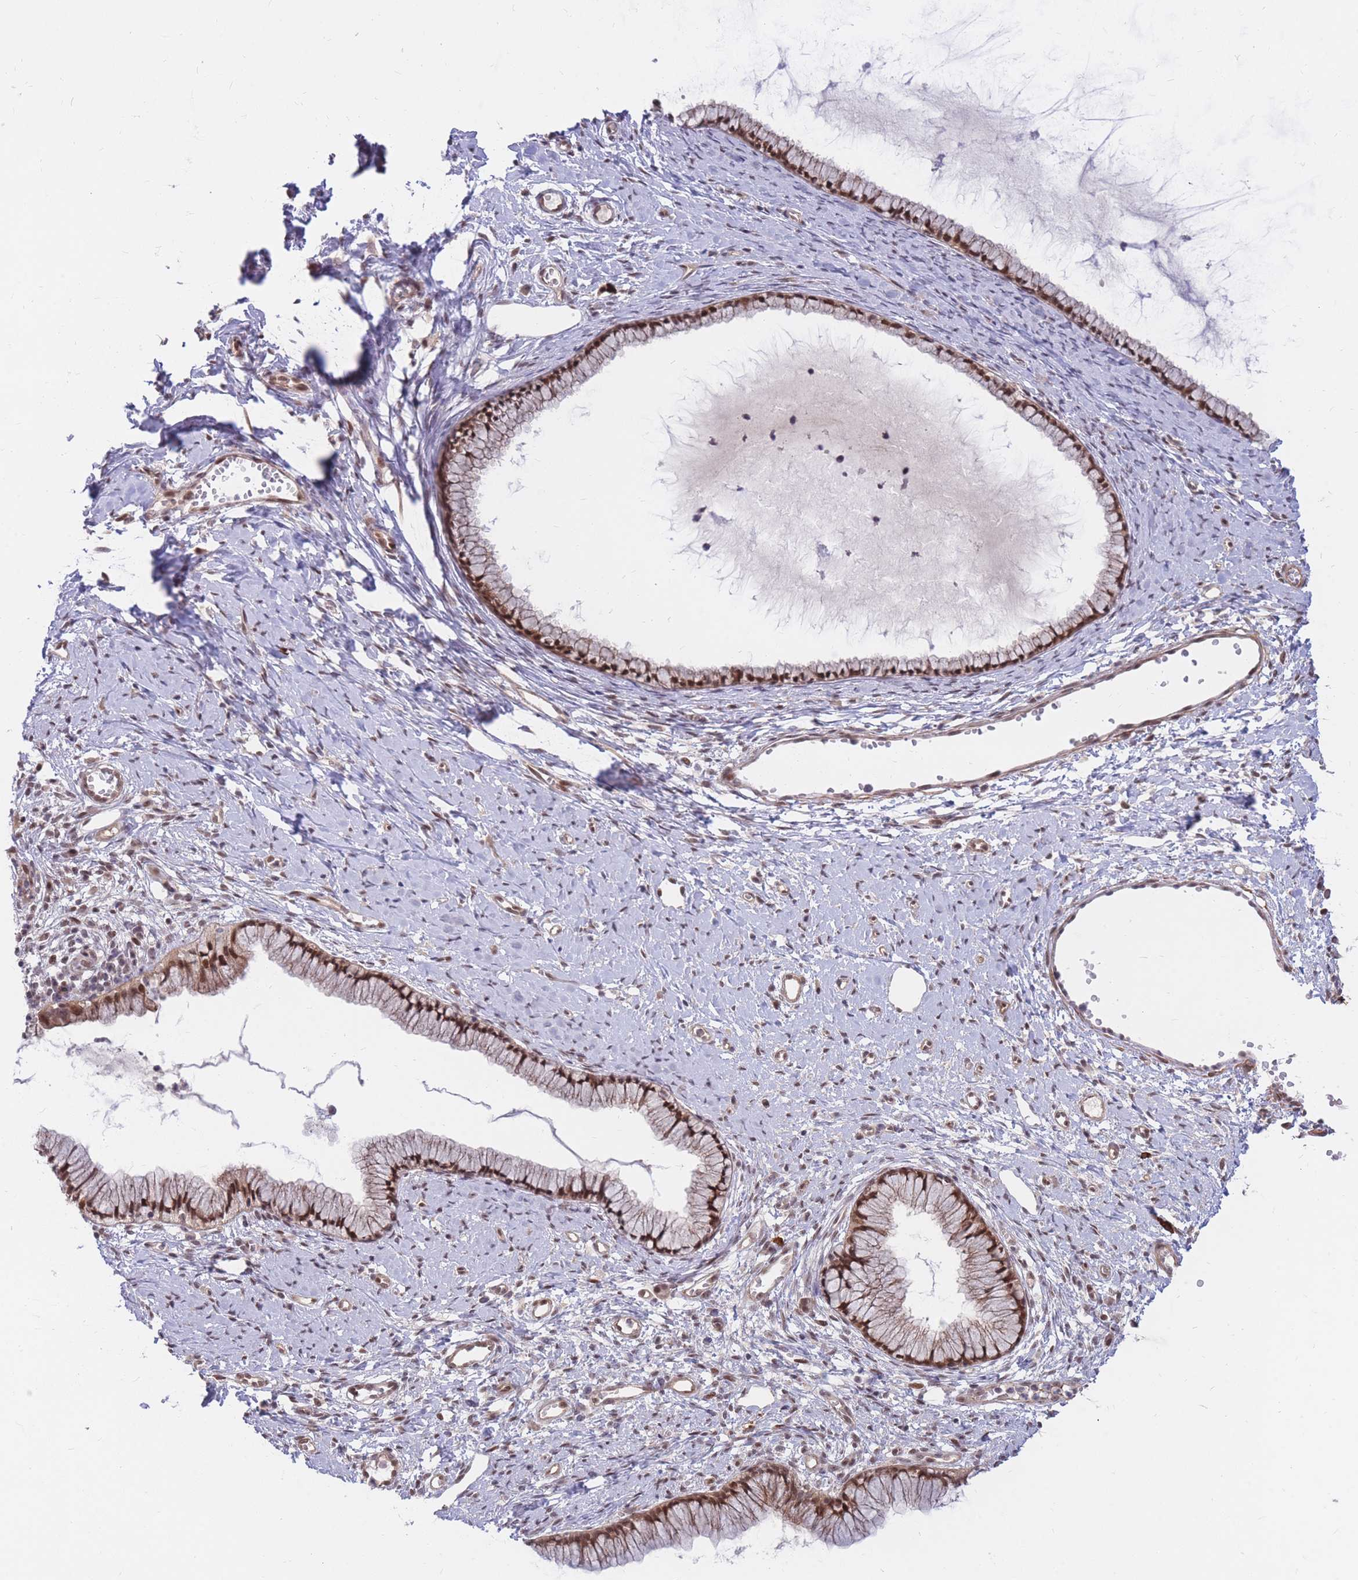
{"staining": {"intensity": "strong", "quantity": ">75%", "location": "nuclear"}, "tissue": "cervix", "cell_type": "Glandular cells", "image_type": "normal", "snomed": [{"axis": "morphology", "description": "Normal tissue, NOS"}, {"axis": "topography", "description": "Cervix"}], "caption": "Immunohistochemical staining of normal human cervix demonstrates >75% levels of strong nuclear protein positivity in about >75% of glandular cells.", "gene": "ERICH6B", "patient": {"sex": "female", "age": 40}}